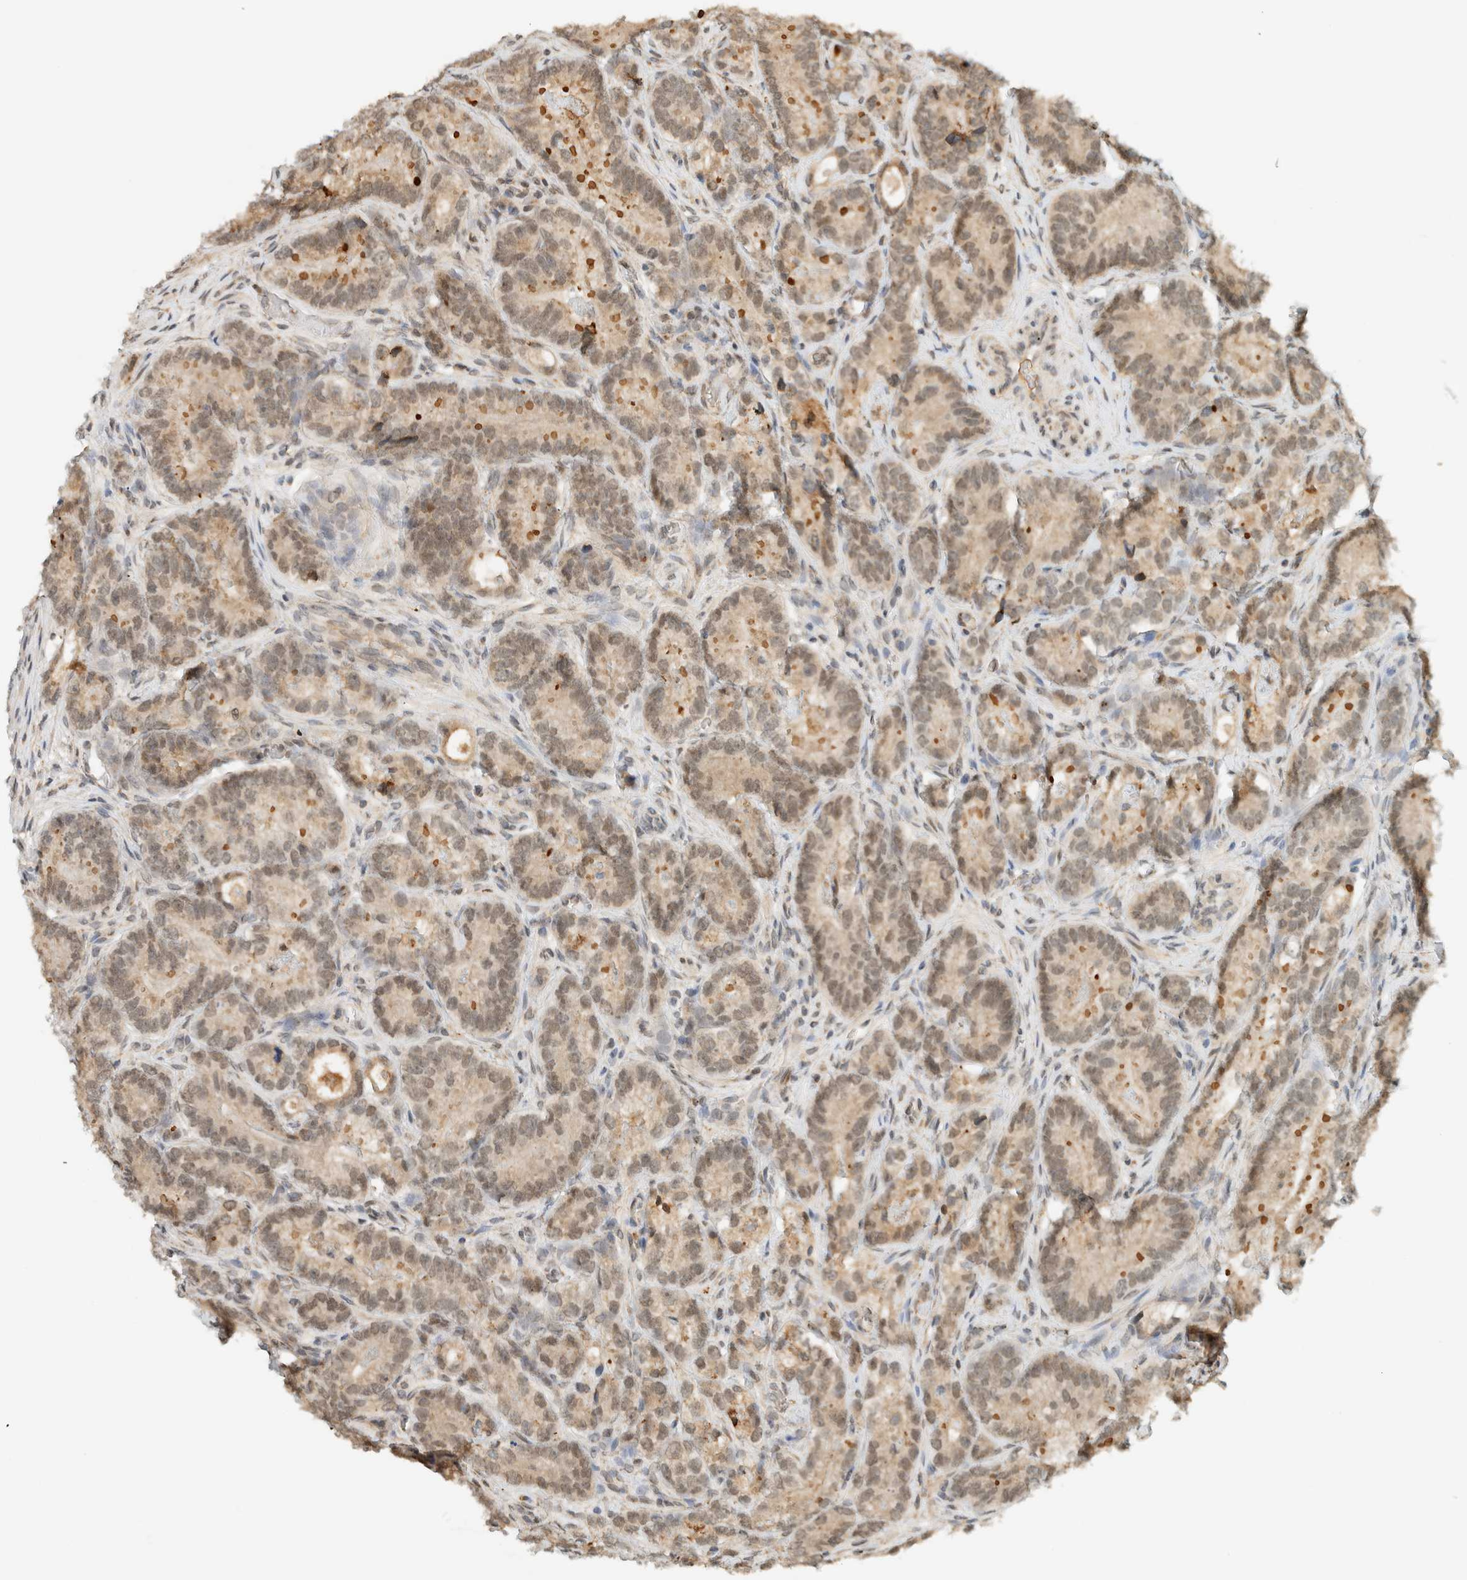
{"staining": {"intensity": "weak", "quantity": ">75%", "location": "nuclear"}, "tissue": "prostate cancer", "cell_type": "Tumor cells", "image_type": "cancer", "snomed": [{"axis": "morphology", "description": "Adenocarcinoma, High grade"}, {"axis": "topography", "description": "Prostate"}], "caption": "Immunohistochemical staining of prostate adenocarcinoma (high-grade) reveals weak nuclear protein positivity in about >75% of tumor cells.", "gene": "ITPRID1", "patient": {"sex": "male", "age": 56}}